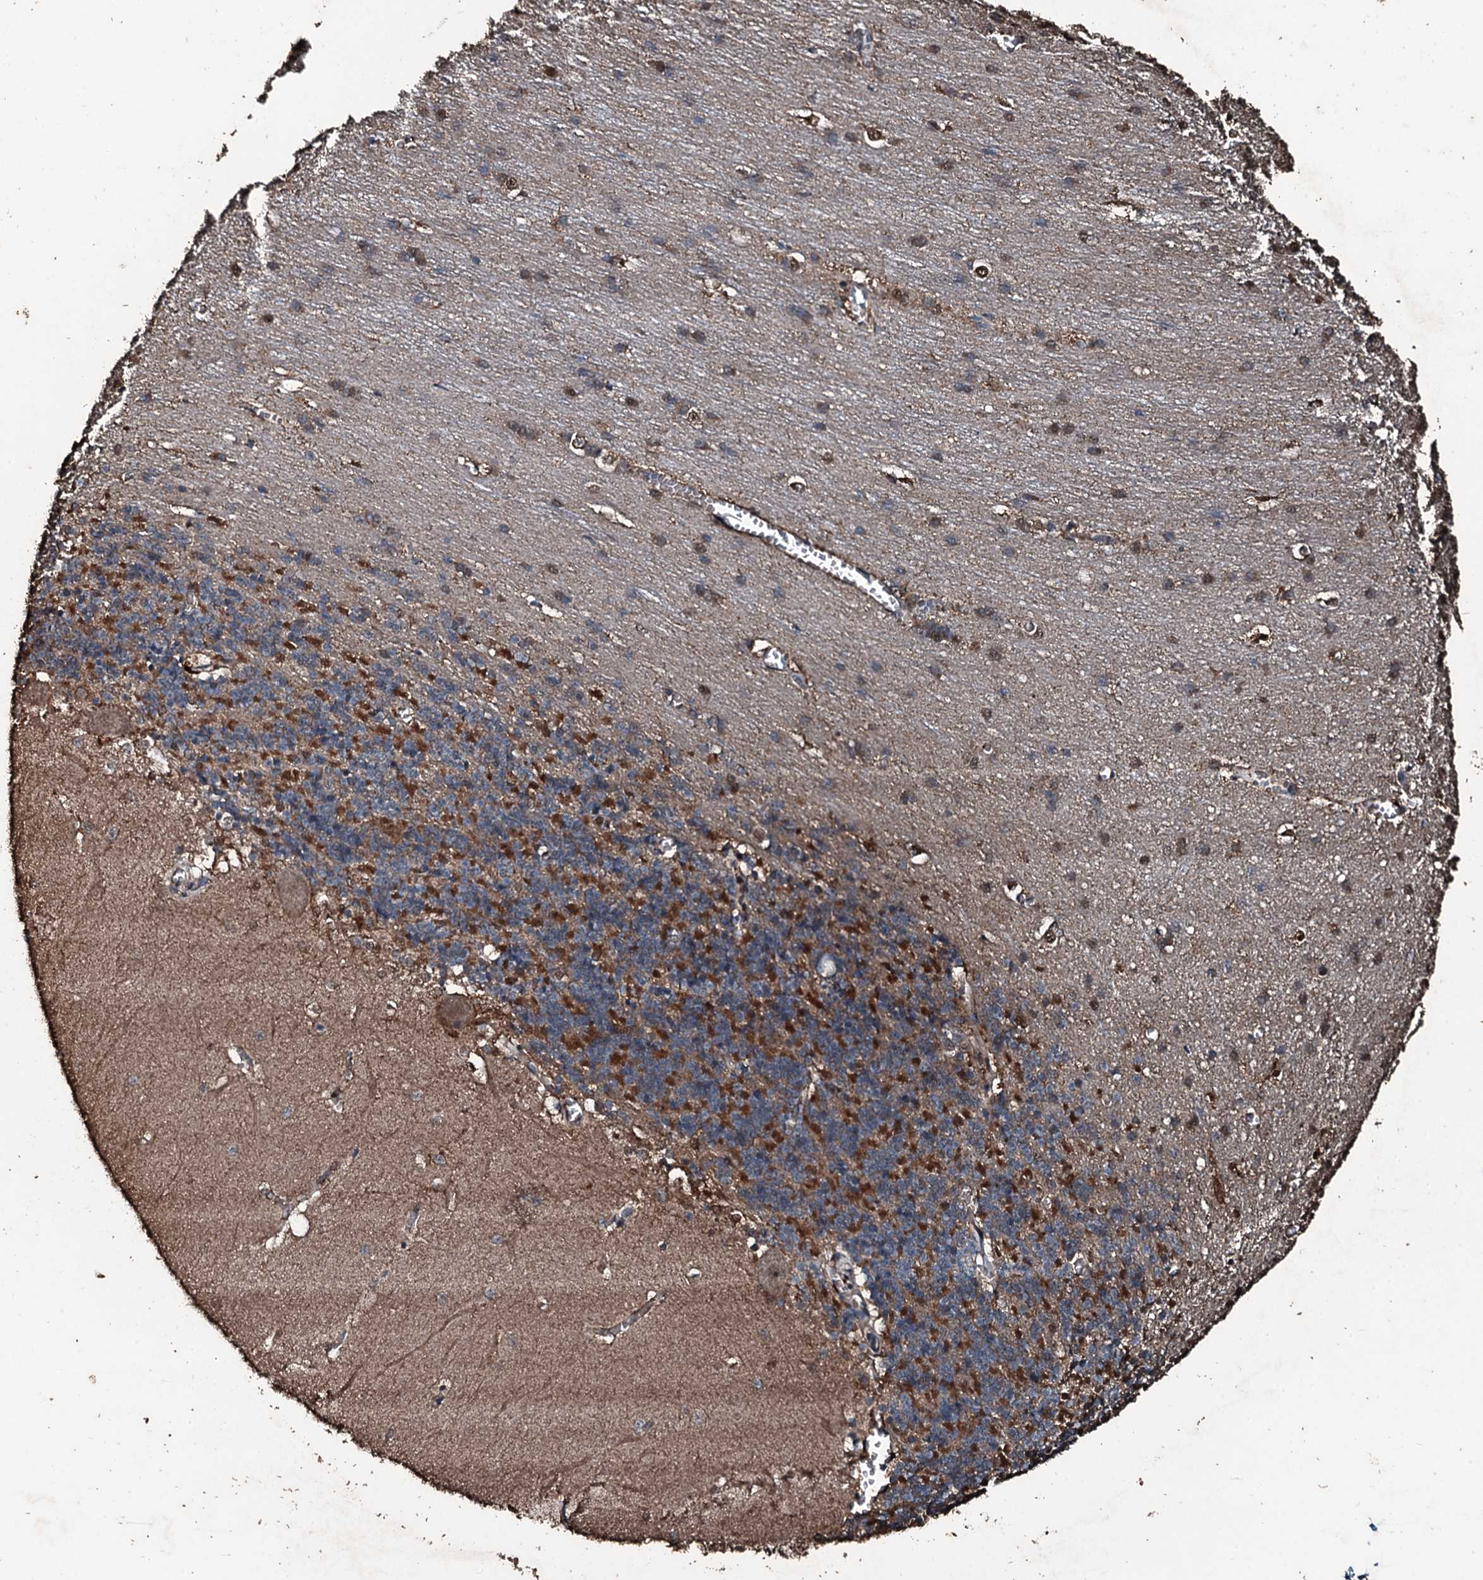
{"staining": {"intensity": "moderate", "quantity": "<25%", "location": "cytoplasmic/membranous"}, "tissue": "cerebellum", "cell_type": "Cells in granular layer", "image_type": "normal", "snomed": [{"axis": "morphology", "description": "Normal tissue, NOS"}, {"axis": "topography", "description": "Cerebellum"}], "caption": "Brown immunohistochemical staining in benign human cerebellum displays moderate cytoplasmic/membranous positivity in approximately <25% of cells in granular layer. (IHC, brightfield microscopy, high magnification).", "gene": "FAAP24", "patient": {"sex": "male", "age": 37}}